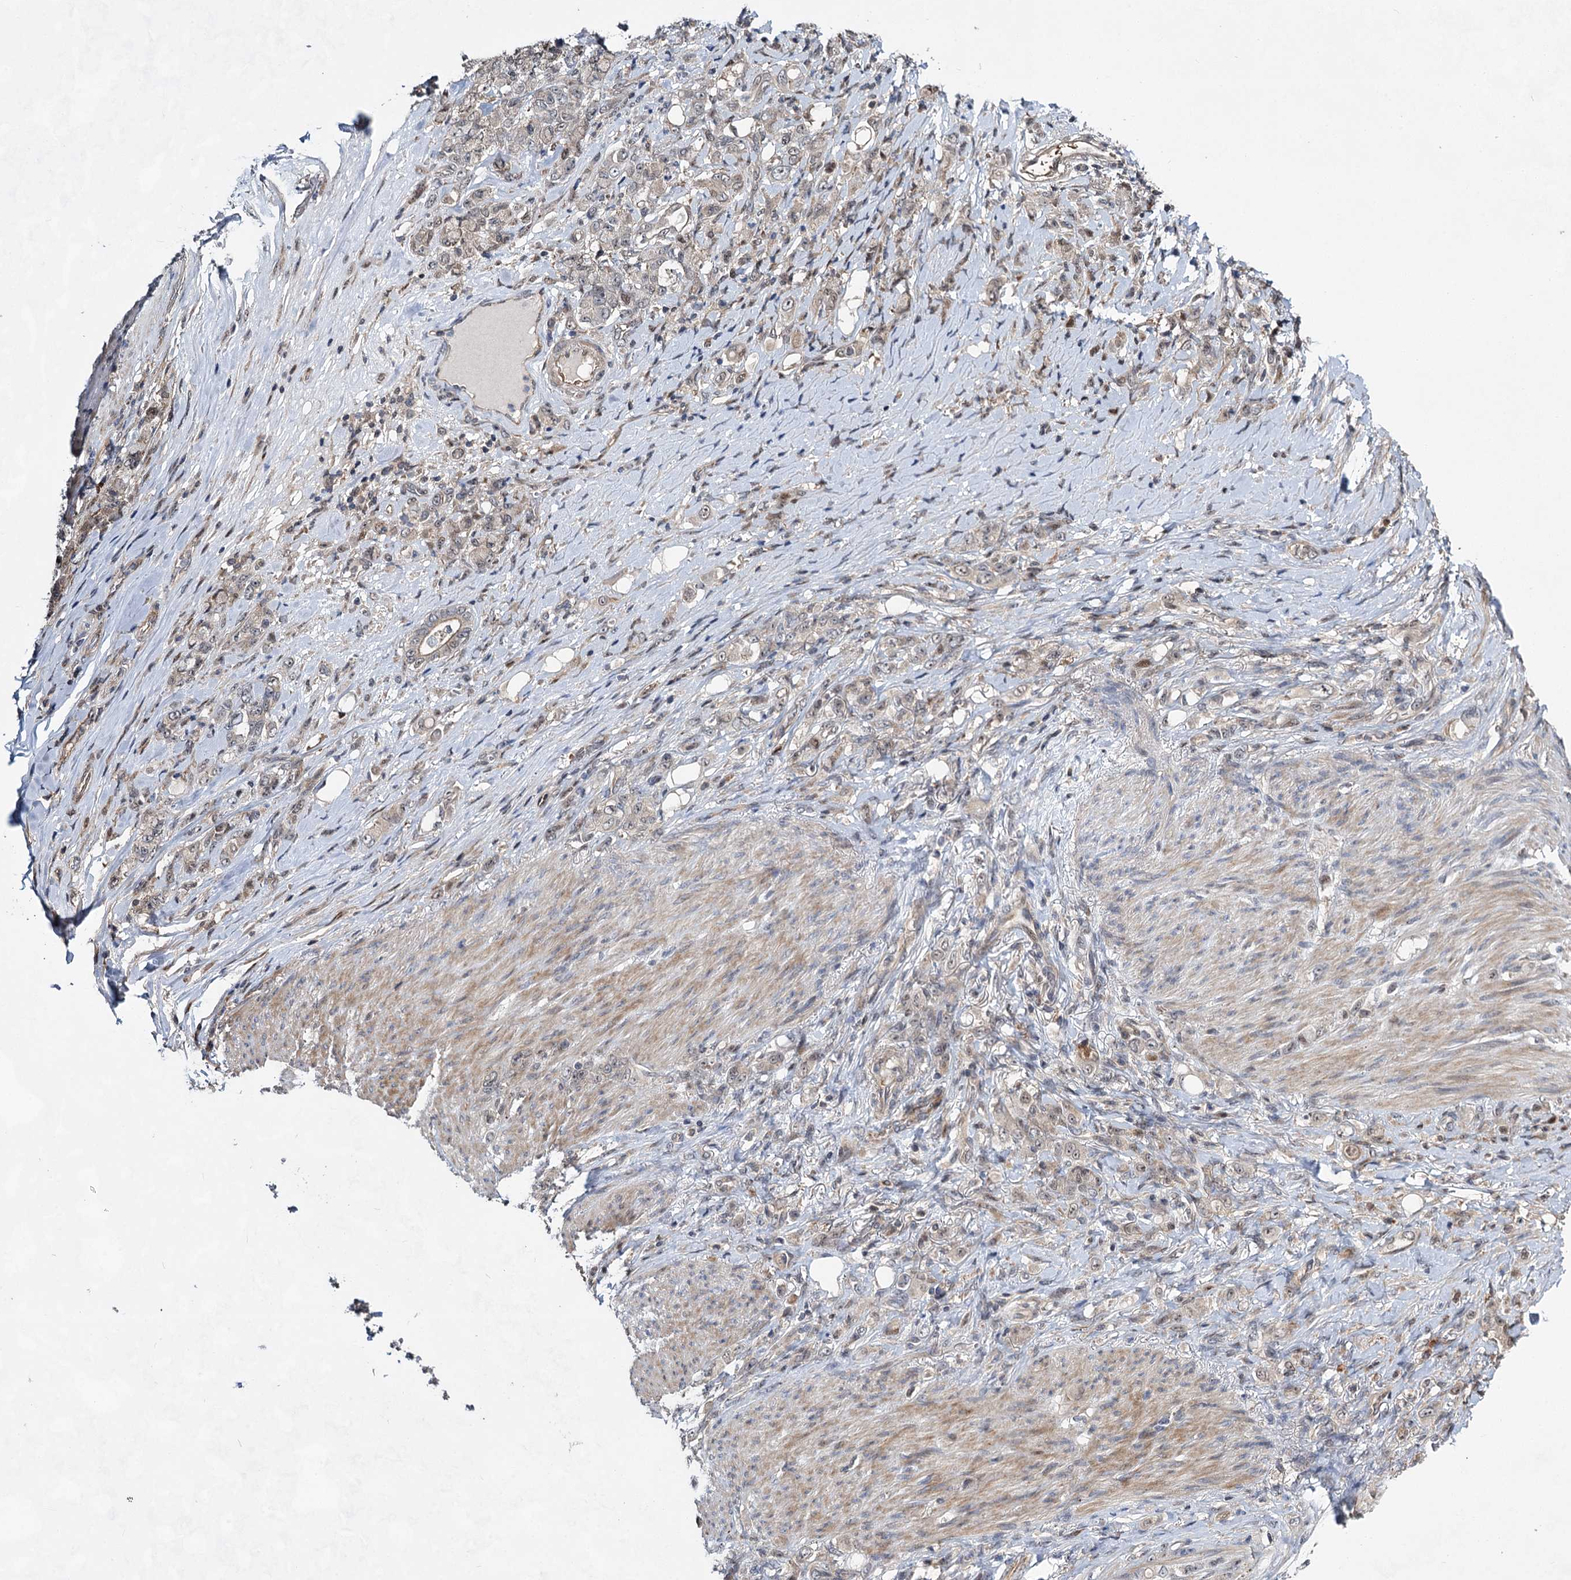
{"staining": {"intensity": "negative", "quantity": "none", "location": "none"}, "tissue": "stomach cancer", "cell_type": "Tumor cells", "image_type": "cancer", "snomed": [{"axis": "morphology", "description": "Adenocarcinoma, NOS"}, {"axis": "topography", "description": "Stomach"}], "caption": "High power microscopy micrograph of an immunohistochemistry (IHC) photomicrograph of stomach adenocarcinoma, revealing no significant positivity in tumor cells.", "gene": "GPBP1", "patient": {"sex": "female", "age": 79}}